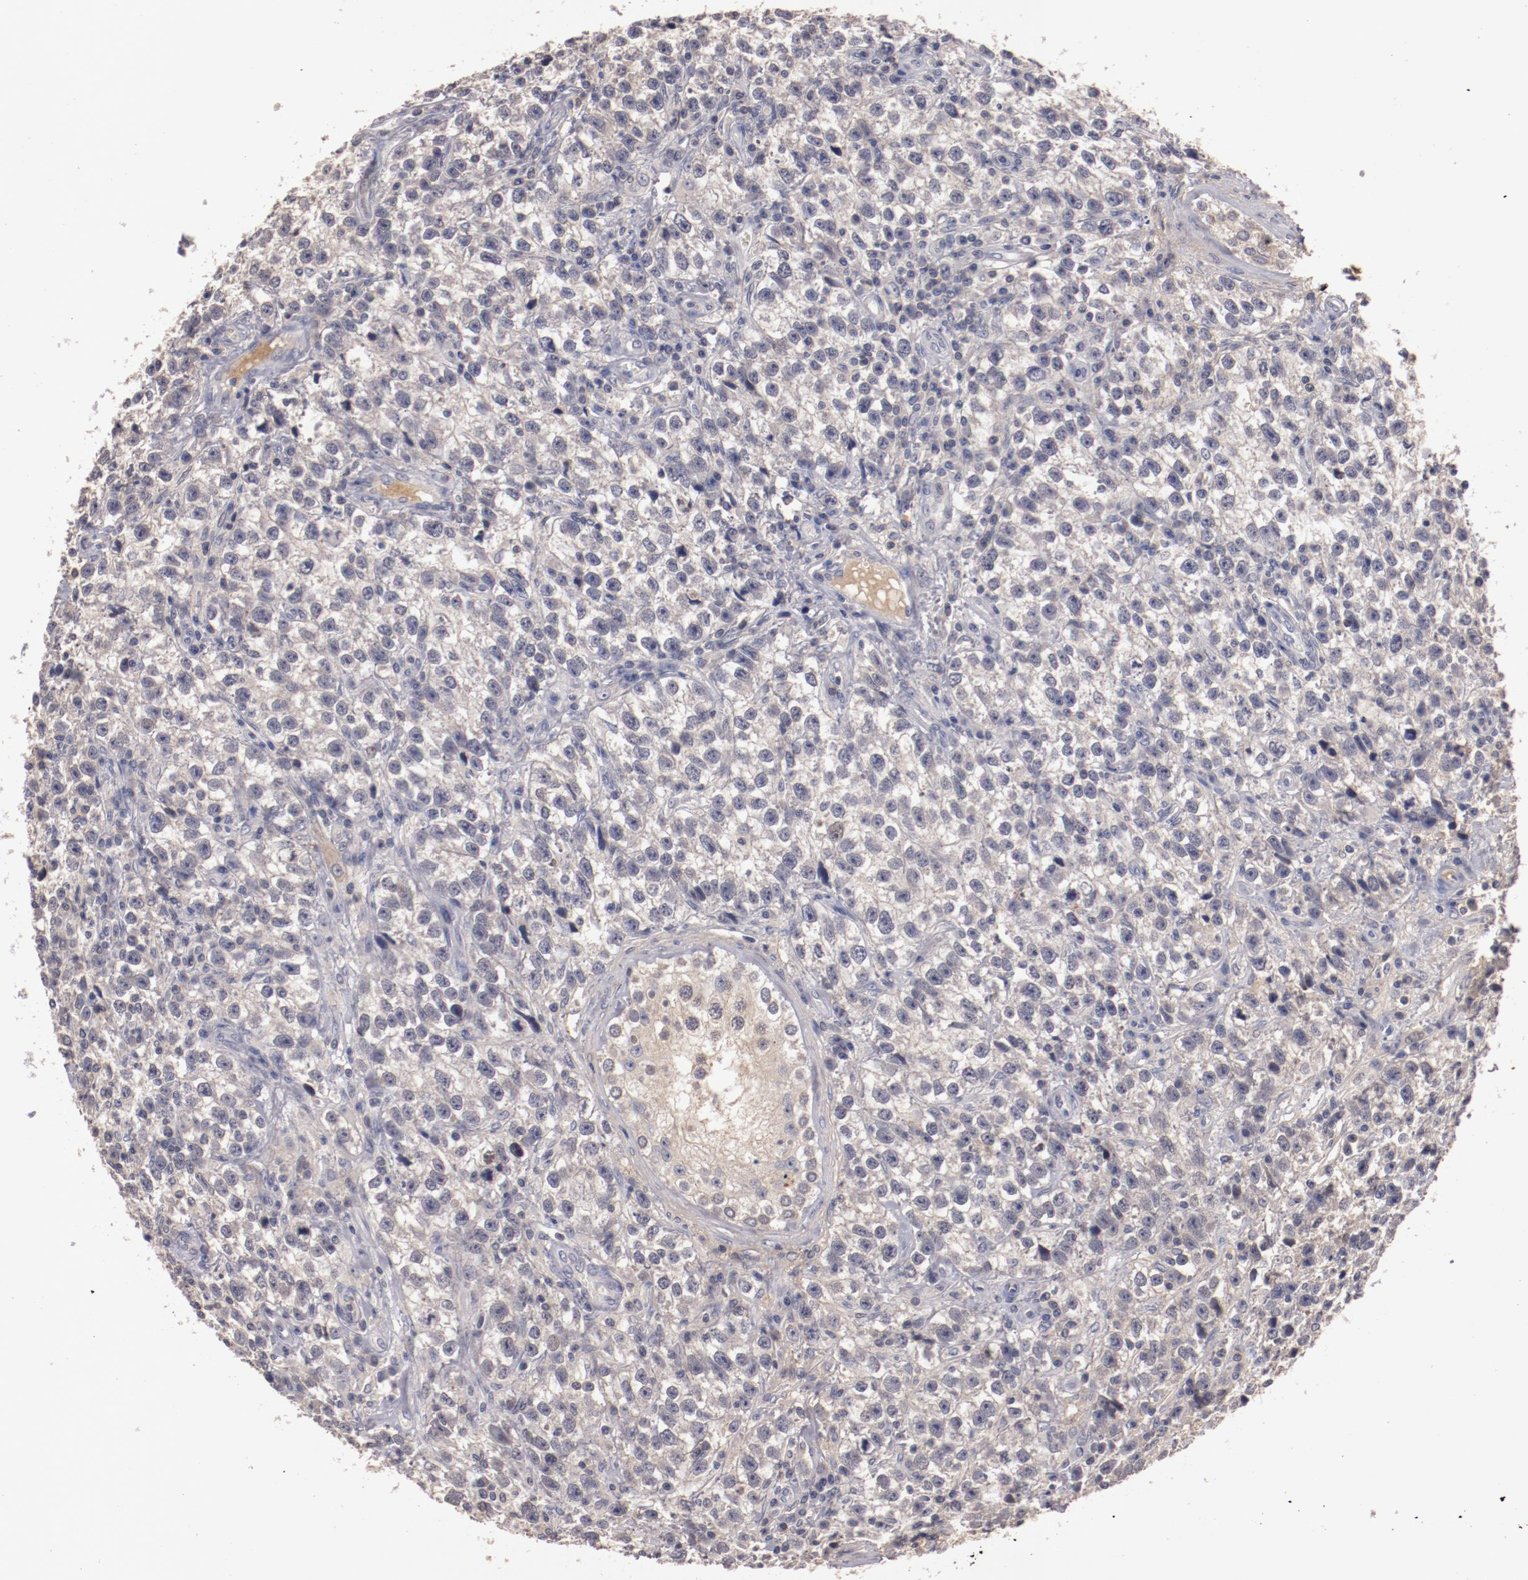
{"staining": {"intensity": "negative", "quantity": "none", "location": "none"}, "tissue": "testis cancer", "cell_type": "Tumor cells", "image_type": "cancer", "snomed": [{"axis": "morphology", "description": "Seminoma, NOS"}, {"axis": "topography", "description": "Testis"}], "caption": "A photomicrograph of testis seminoma stained for a protein shows no brown staining in tumor cells. (DAB (3,3'-diaminobenzidine) immunohistochemistry with hematoxylin counter stain).", "gene": "MBL2", "patient": {"sex": "male", "age": 38}}